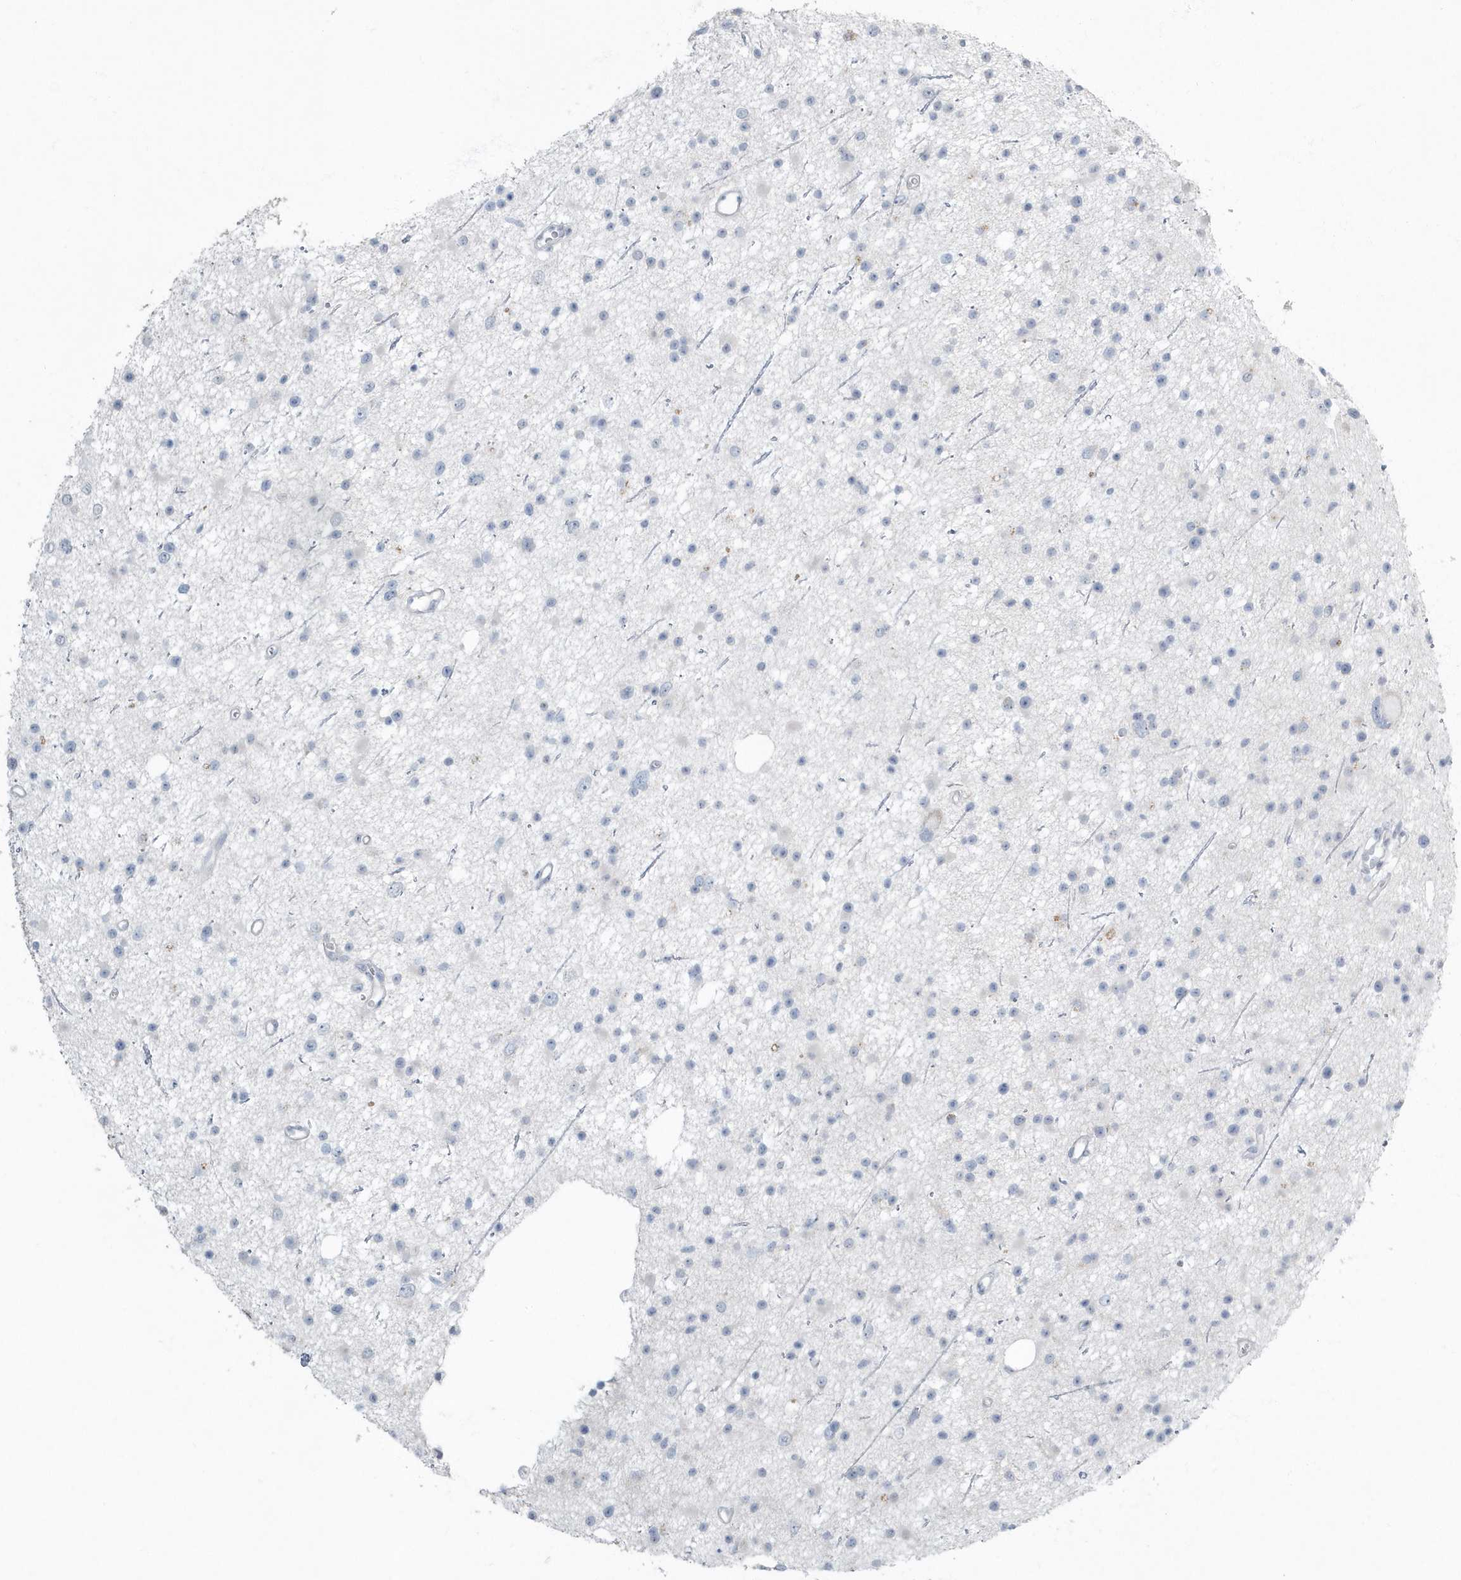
{"staining": {"intensity": "negative", "quantity": "none", "location": "none"}, "tissue": "glioma", "cell_type": "Tumor cells", "image_type": "cancer", "snomed": [{"axis": "morphology", "description": "Glioma, malignant, Low grade"}, {"axis": "topography", "description": "Cerebral cortex"}], "caption": "Immunohistochemical staining of human malignant glioma (low-grade) reveals no significant staining in tumor cells.", "gene": "MYOT", "patient": {"sex": "female", "age": 39}}